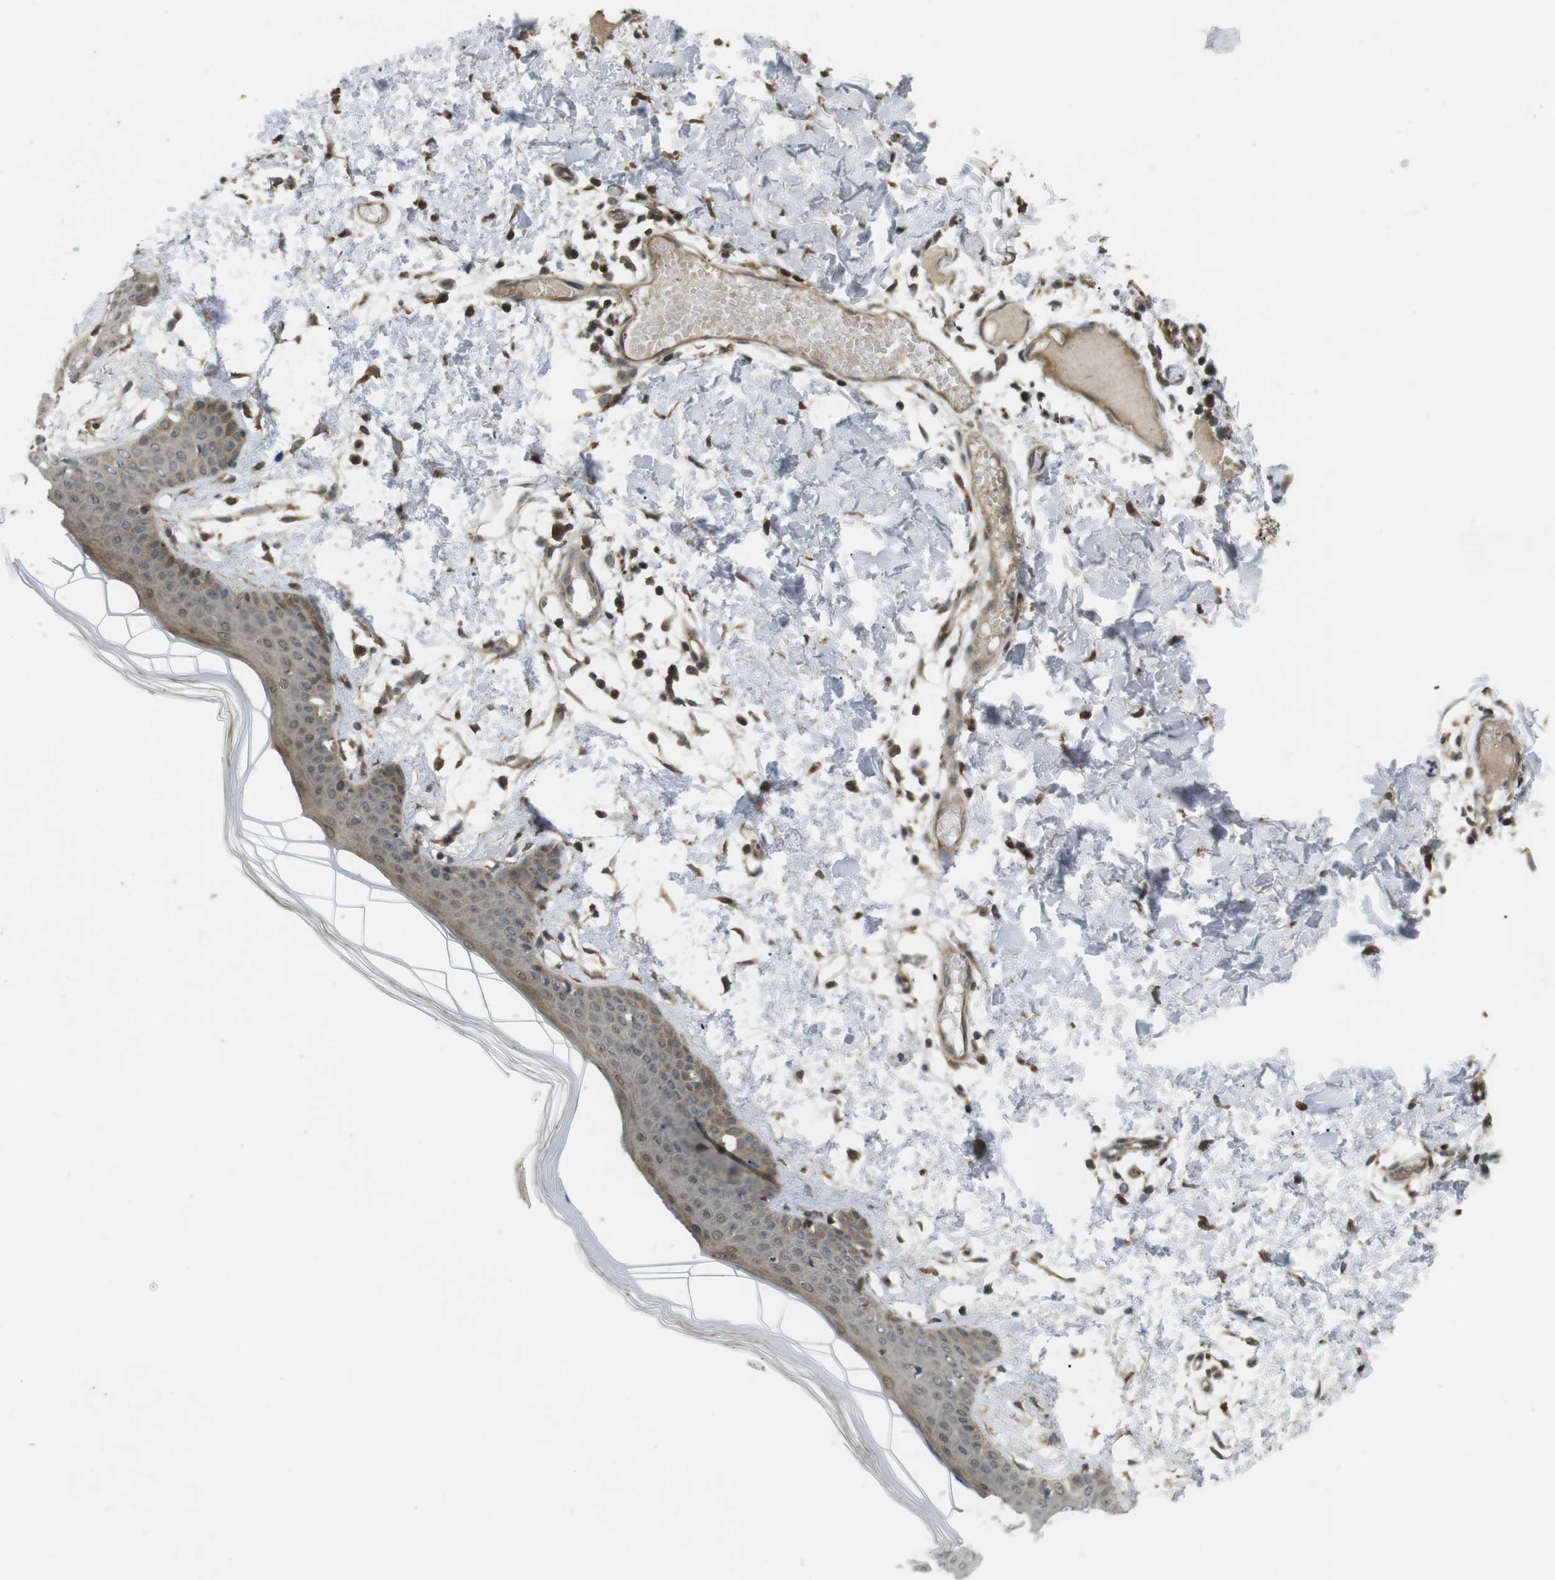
{"staining": {"intensity": "moderate", "quantity": ">75%", "location": "cytoplasmic/membranous"}, "tissue": "skin", "cell_type": "Fibroblasts", "image_type": "normal", "snomed": [{"axis": "morphology", "description": "Normal tissue, NOS"}, {"axis": "topography", "description": "Skin"}], "caption": "DAB immunohistochemical staining of normal human skin displays moderate cytoplasmic/membranous protein positivity in about >75% of fibroblasts. (IHC, brightfield microscopy, high magnification).", "gene": "KANK2", "patient": {"sex": "male", "age": 53}}